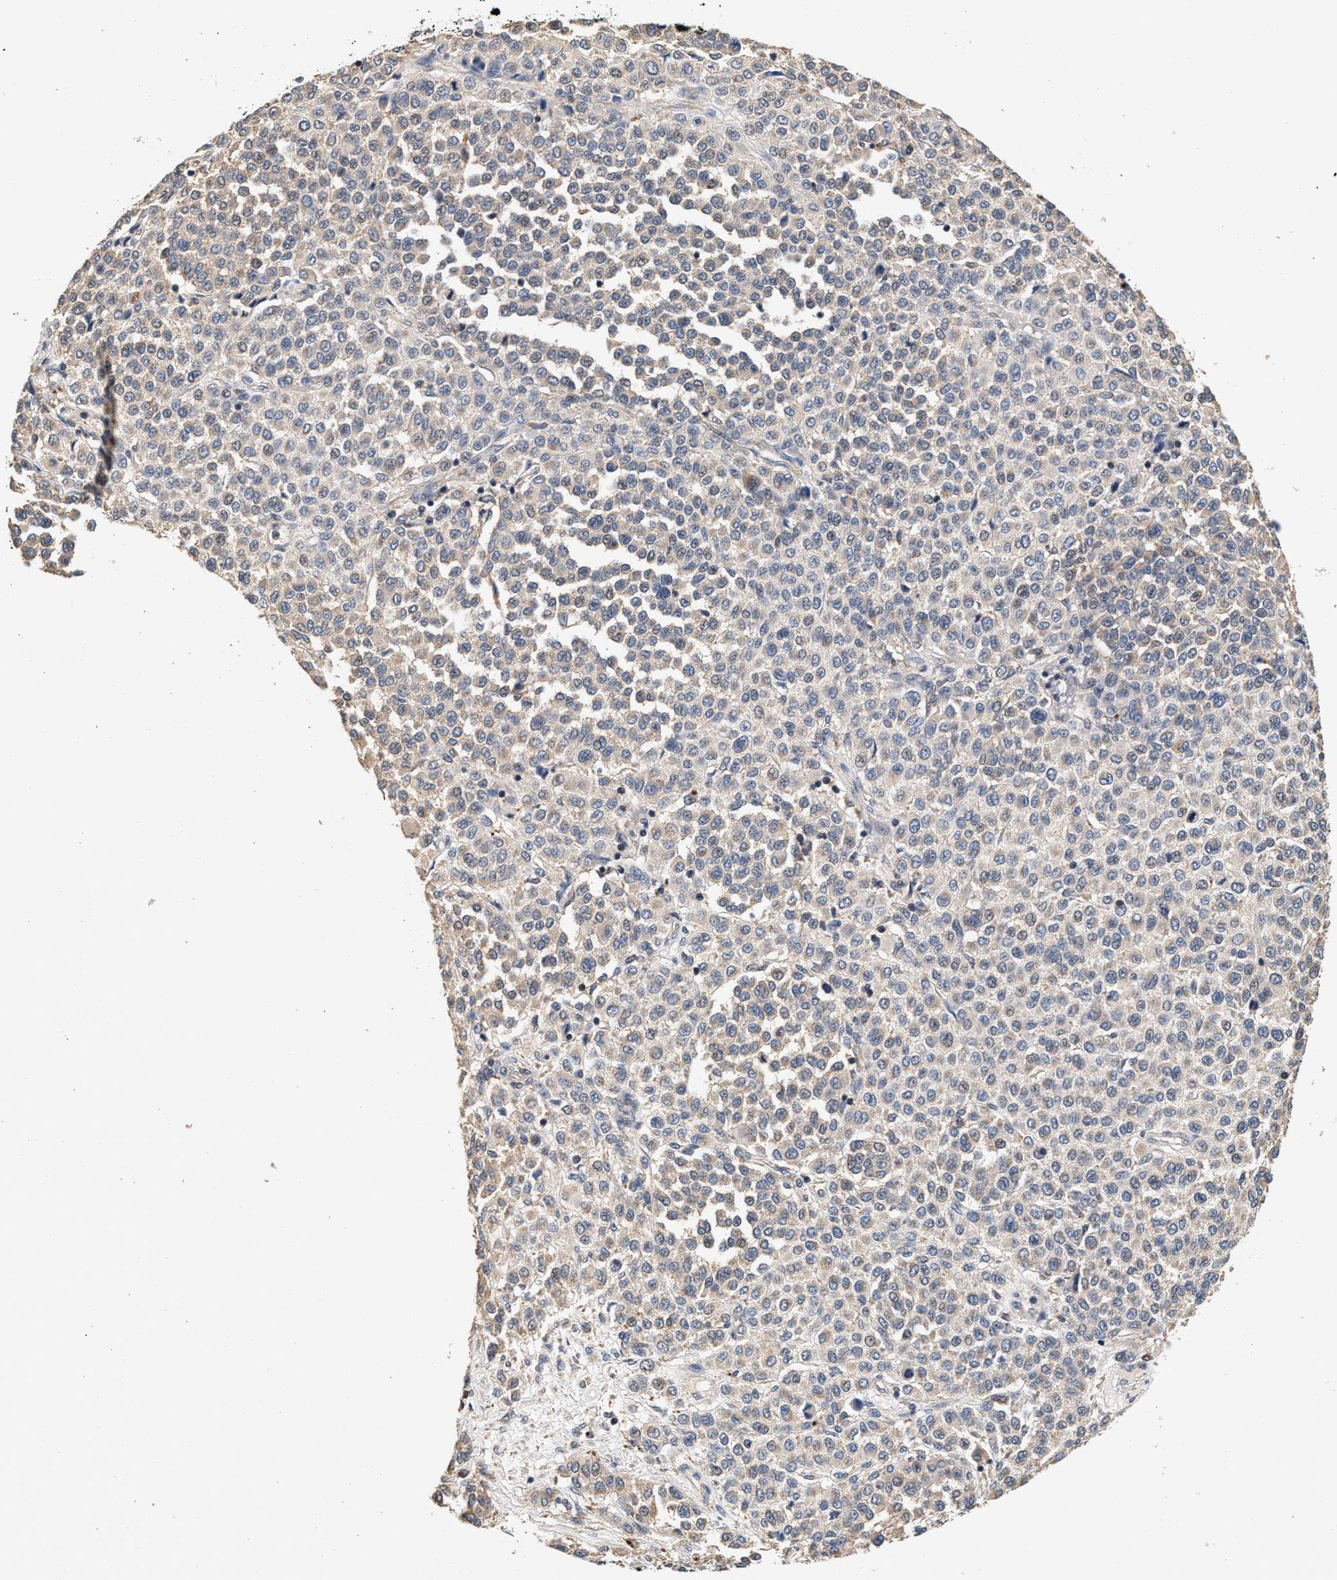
{"staining": {"intensity": "negative", "quantity": "none", "location": "none"}, "tissue": "melanoma", "cell_type": "Tumor cells", "image_type": "cancer", "snomed": [{"axis": "morphology", "description": "Malignant melanoma, Metastatic site"}, {"axis": "topography", "description": "Pancreas"}], "caption": "DAB (3,3'-diaminobenzidine) immunohistochemical staining of human melanoma exhibits no significant positivity in tumor cells.", "gene": "PTGR3", "patient": {"sex": "female", "age": 30}}